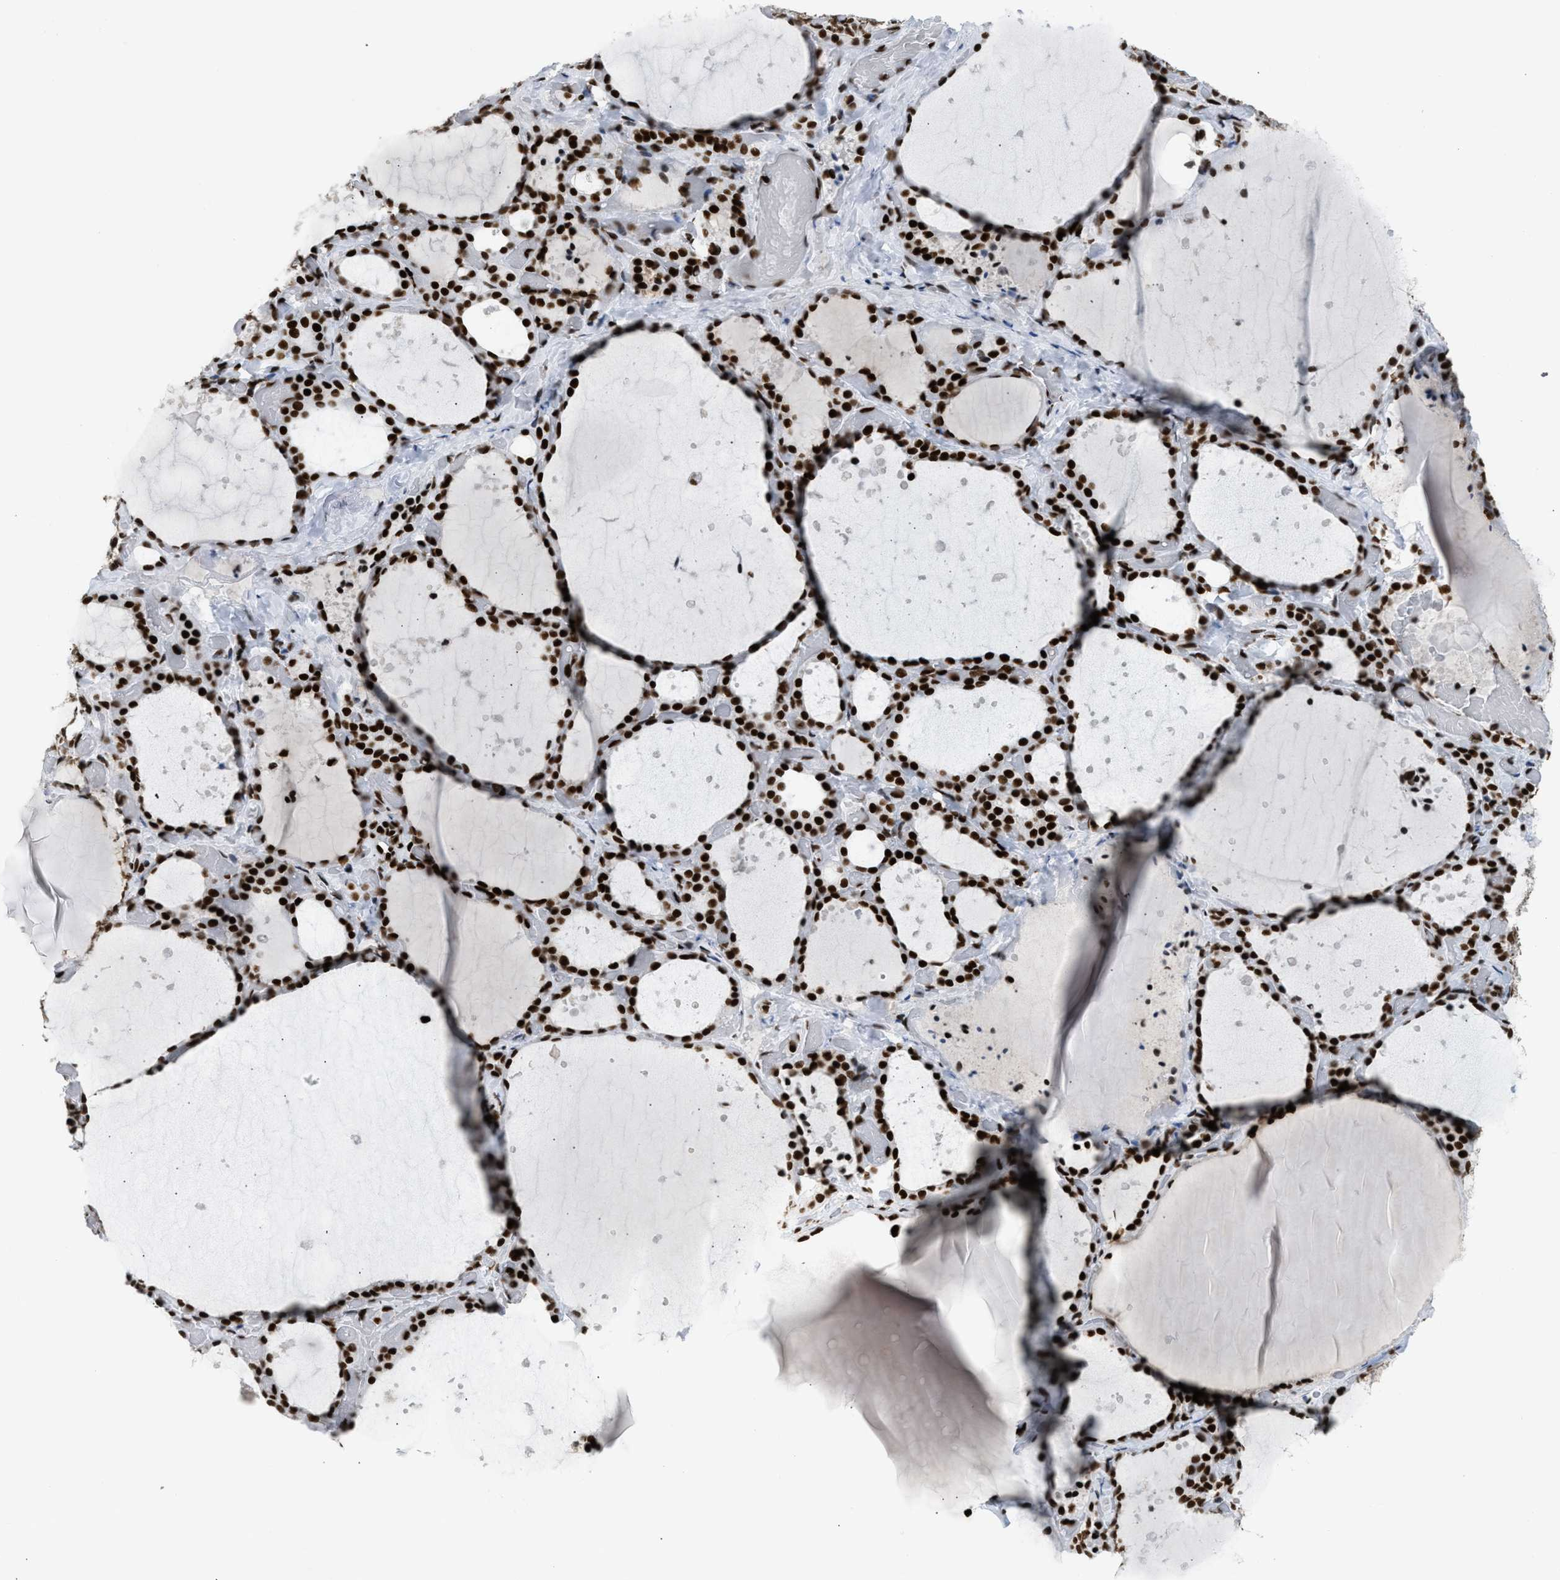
{"staining": {"intensity": "strong", "quantity": ">75%", "location": "nuclear"}, "tissue": "thyroid gland", "cell_type": "Glandular cells", "image_type": "normal", "snomed": [{"axis": "morphology", "description": "Normal tissue, NOS"}, {"axis": "topography", "description": "Thyroid gland"}], "caption": "Immunohistochemistry of unremarkable thyroid gland shows high levels of strong nuclear positivity in approximately >75% of glandular cells.", "gene": "PIF1", "patient": {"sex": "female", "age": 44}}